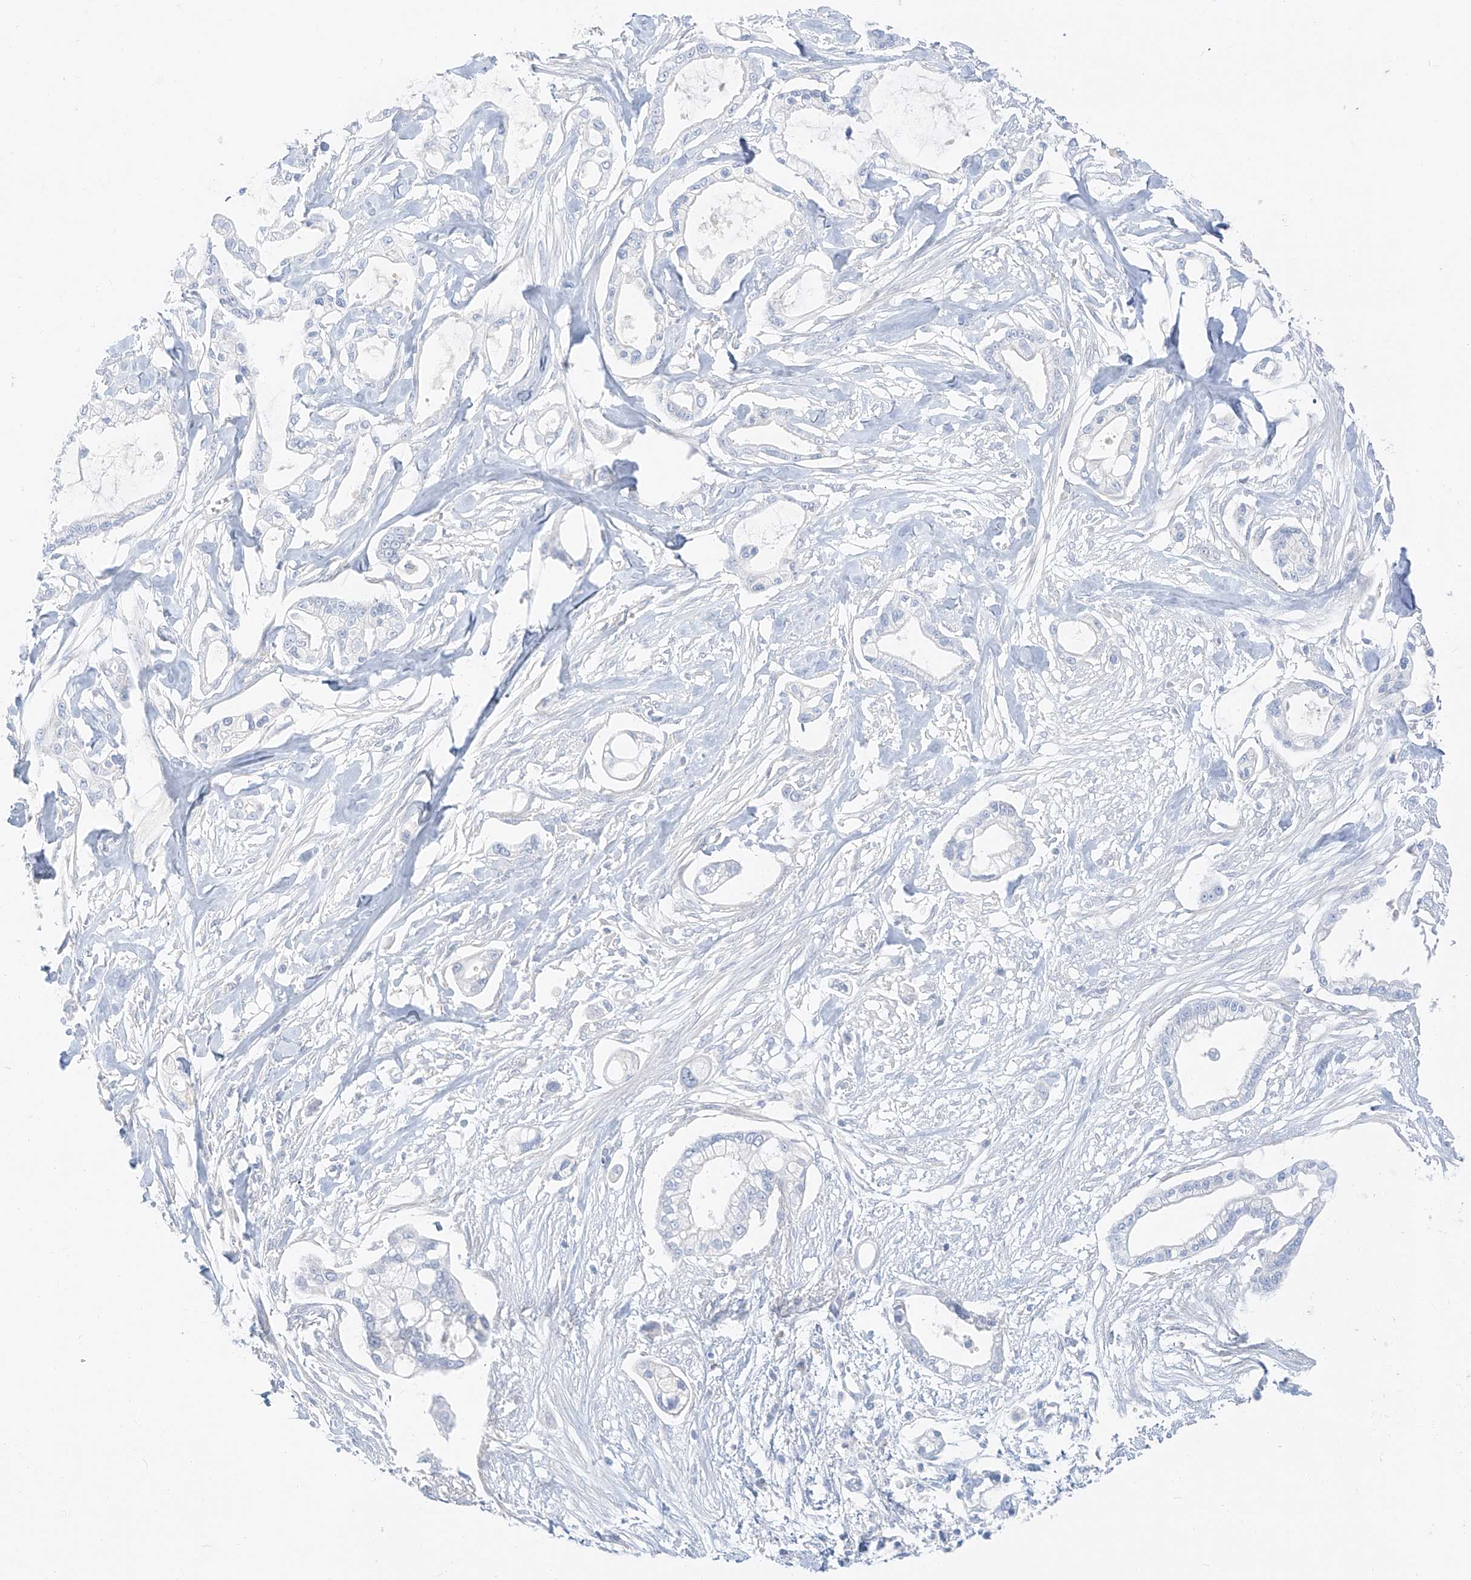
{"staining": {"intensity": "negative", "quantity": "none", "location": "none"}, "tissue": "pancreatic cancer", "cell_type": "Tumor cells", "image_type": "cancer", "snomed": [{"axis": "morphology", "description": "Adenocarcinoma, NOS"}, {"axis": "topography", "description": "Pancreas"}], "caption": "Immunohistochemistry (IHC) of human adenocarcinoma (pancreatic) shows no positivity in tumor cells.", "gene": "PGC", "patient": {"sex": "male", "age": 68}}